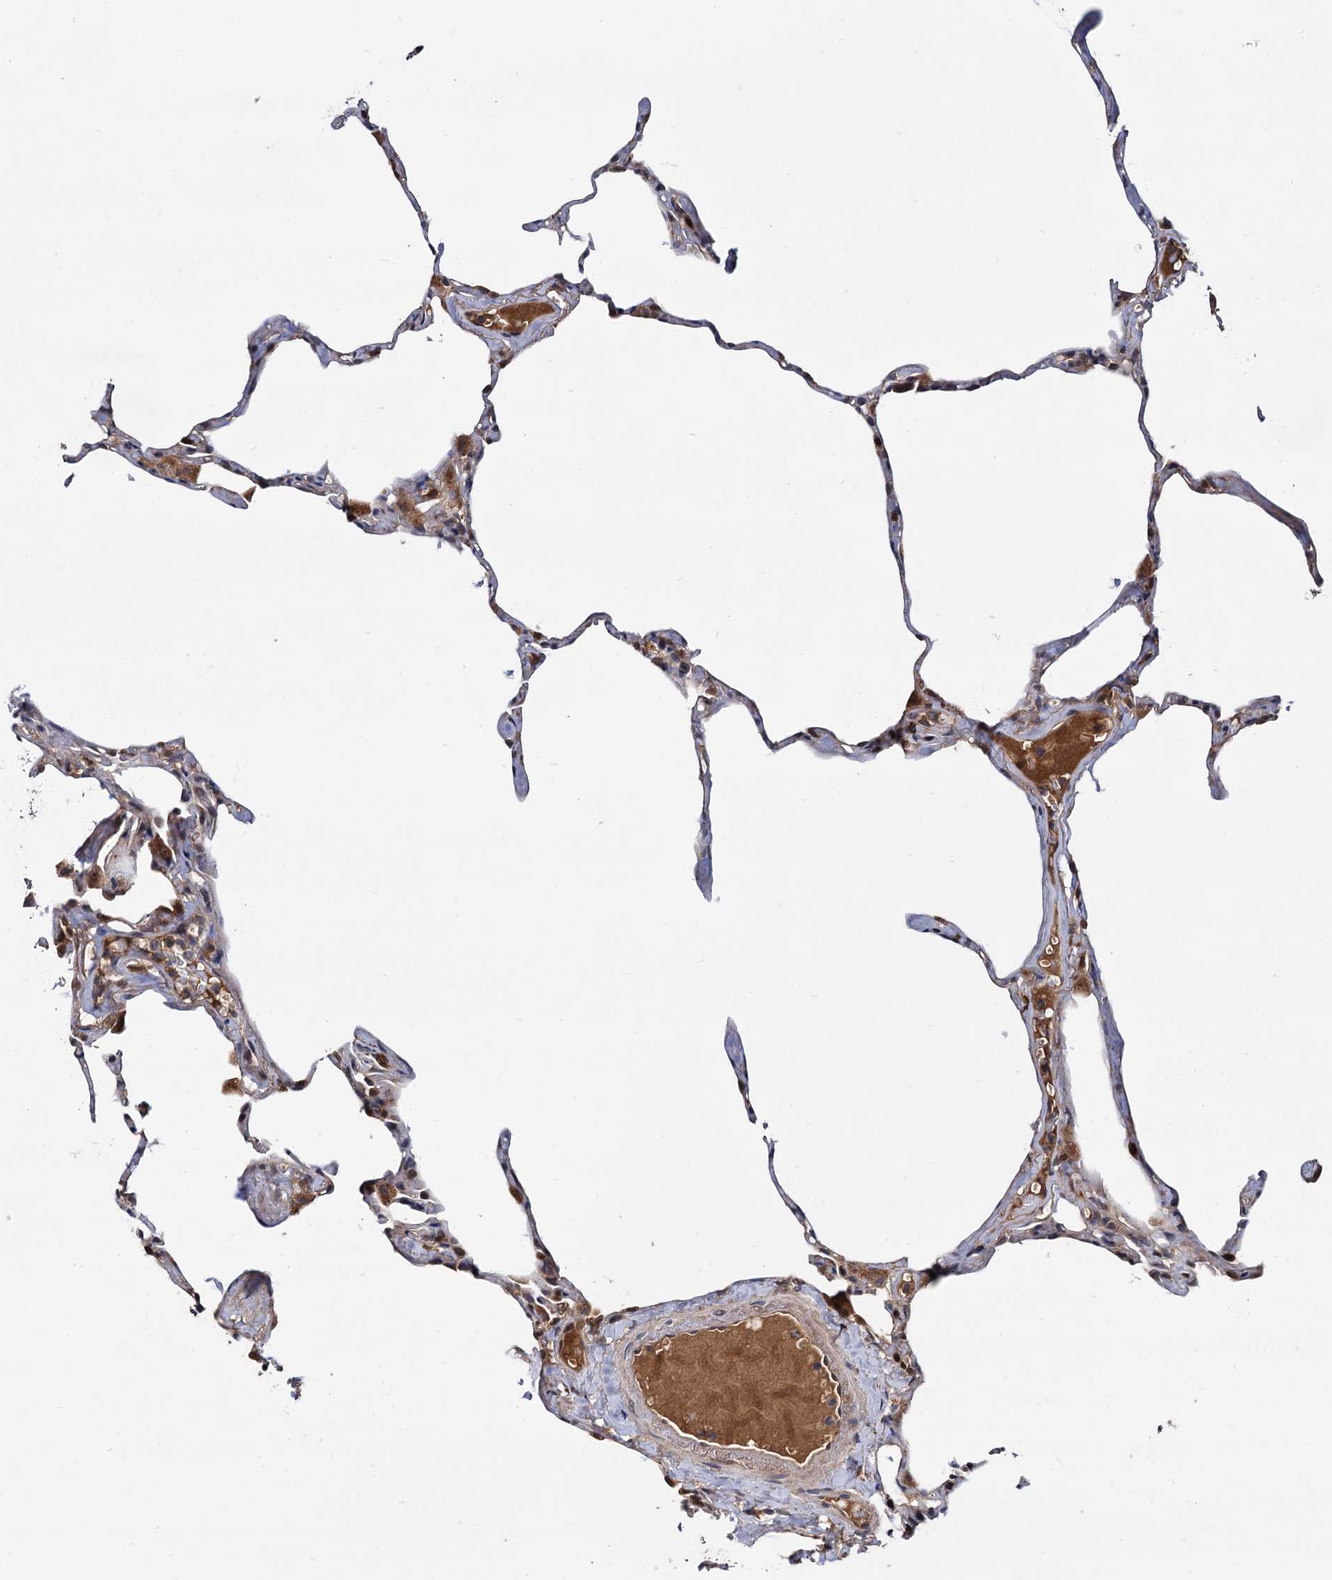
{"staining": {"intensity": "weak", "quantity": ">75%", "location": "cytoplasmic/membranous"}, "tissue": "lung", "cell_type": "Alveolar cells", "image_type": "normal", "snomed": [{"axis": "morphology", "description": "Normal tissue, NOS"}, {"axis": "topography", "description": "Lung"}], "caption": "Protein positivity by IHC shows weak cytoplasmic/membranous positivity in about >75% of alveolar cells in normal lung. (DAB (3,3'-diaminobenzidine) = brown stain, brightfield microscopy at high magnification).", "gene": "SELENOP", "patient": {"sex": "male", "age": 65}}